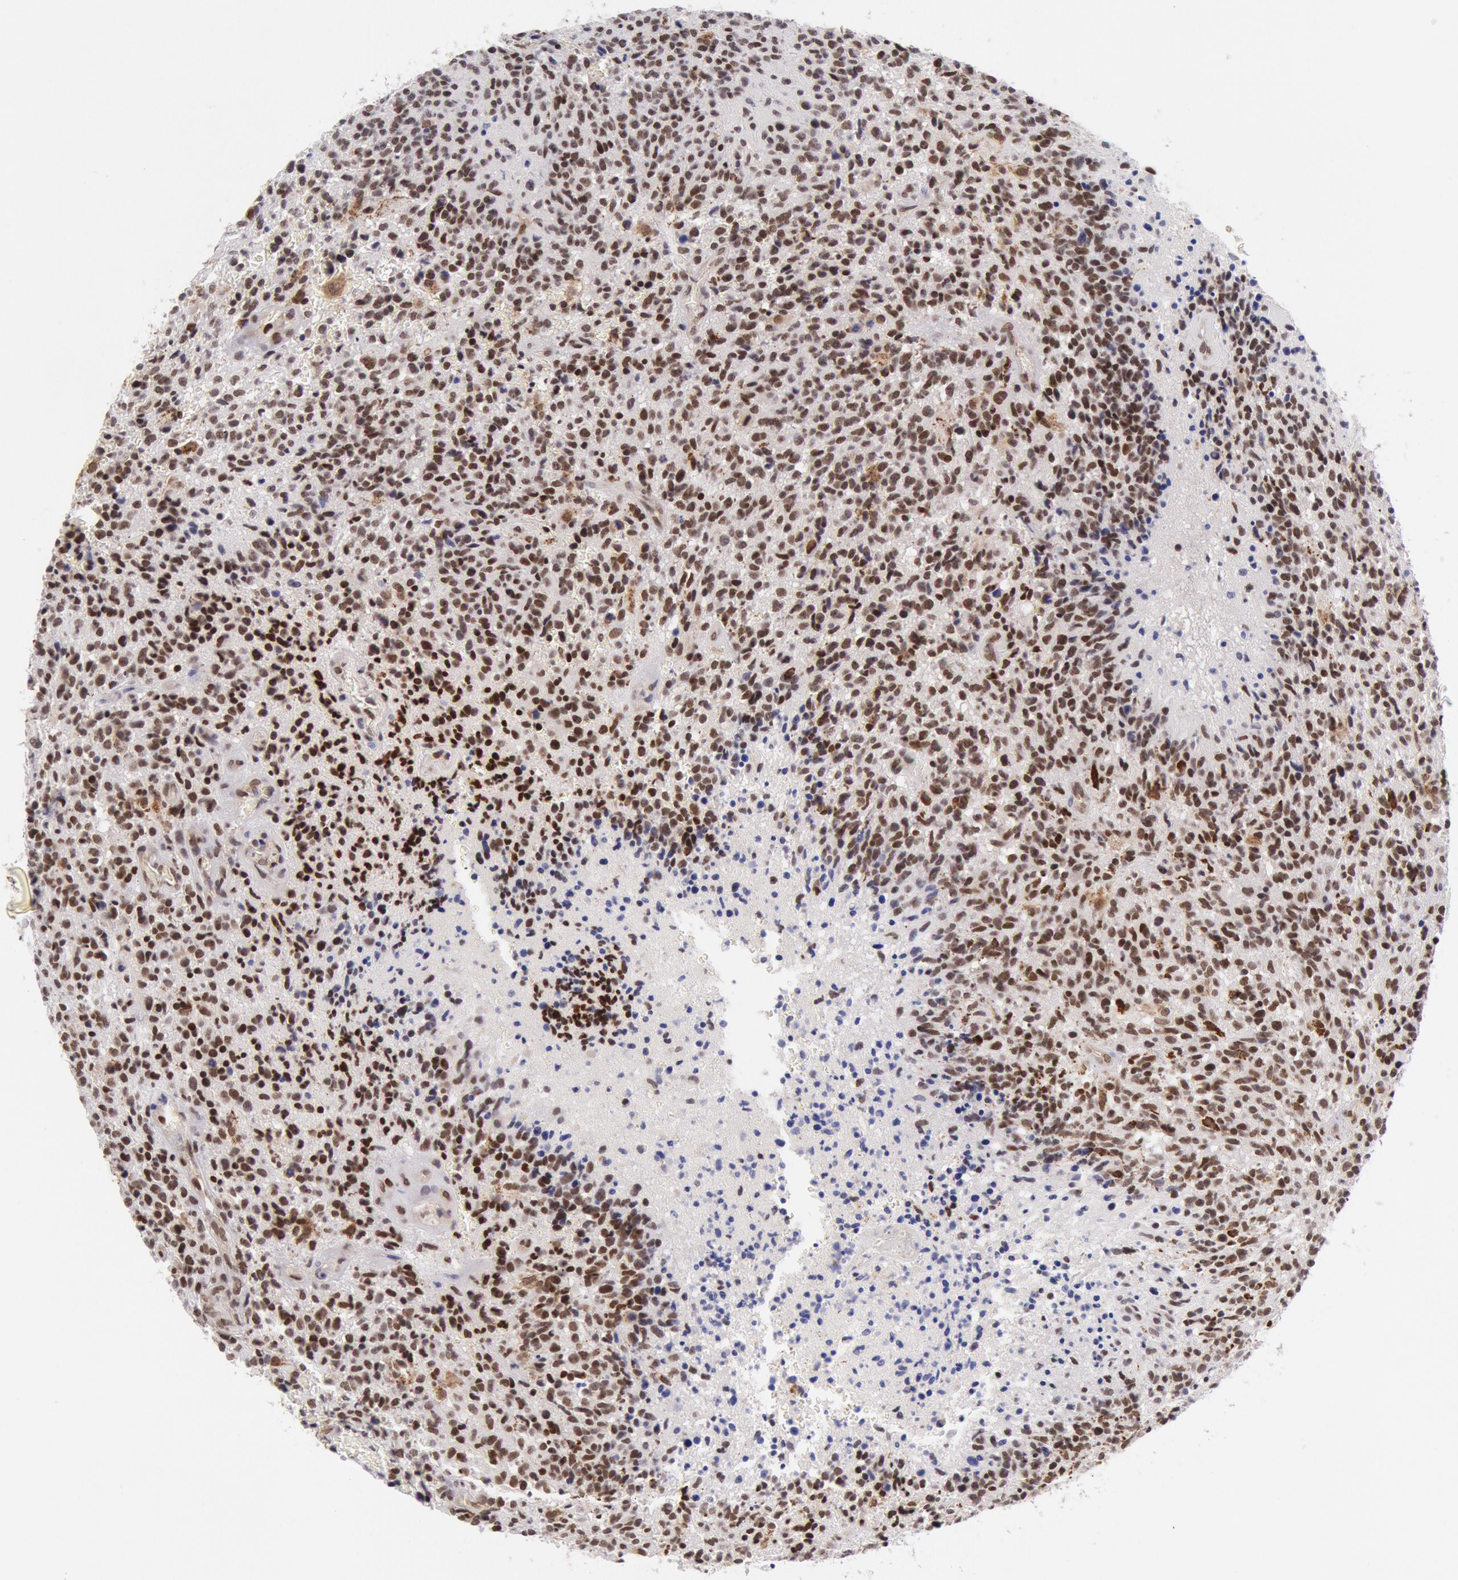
{"staining": {"intensity": "moderate", "quantity": ">75%", "location": "nuclear"}, "tissue": "glioma", "cell_type": "Tumor cells", "image_type": "cancer", "snomed": [{"axis": "morphology", "description": "Glioma, malignant, High grade"}, {"axis": "topography", "description": "Brain"}], "caption": "Malignant high-grade glioma stained with a brown dye displays moderate nuclear positive positivity in about >75% of tumor cells.", "gene": "CDKN2B", "patient": {"sex": "male", "age": 36}}